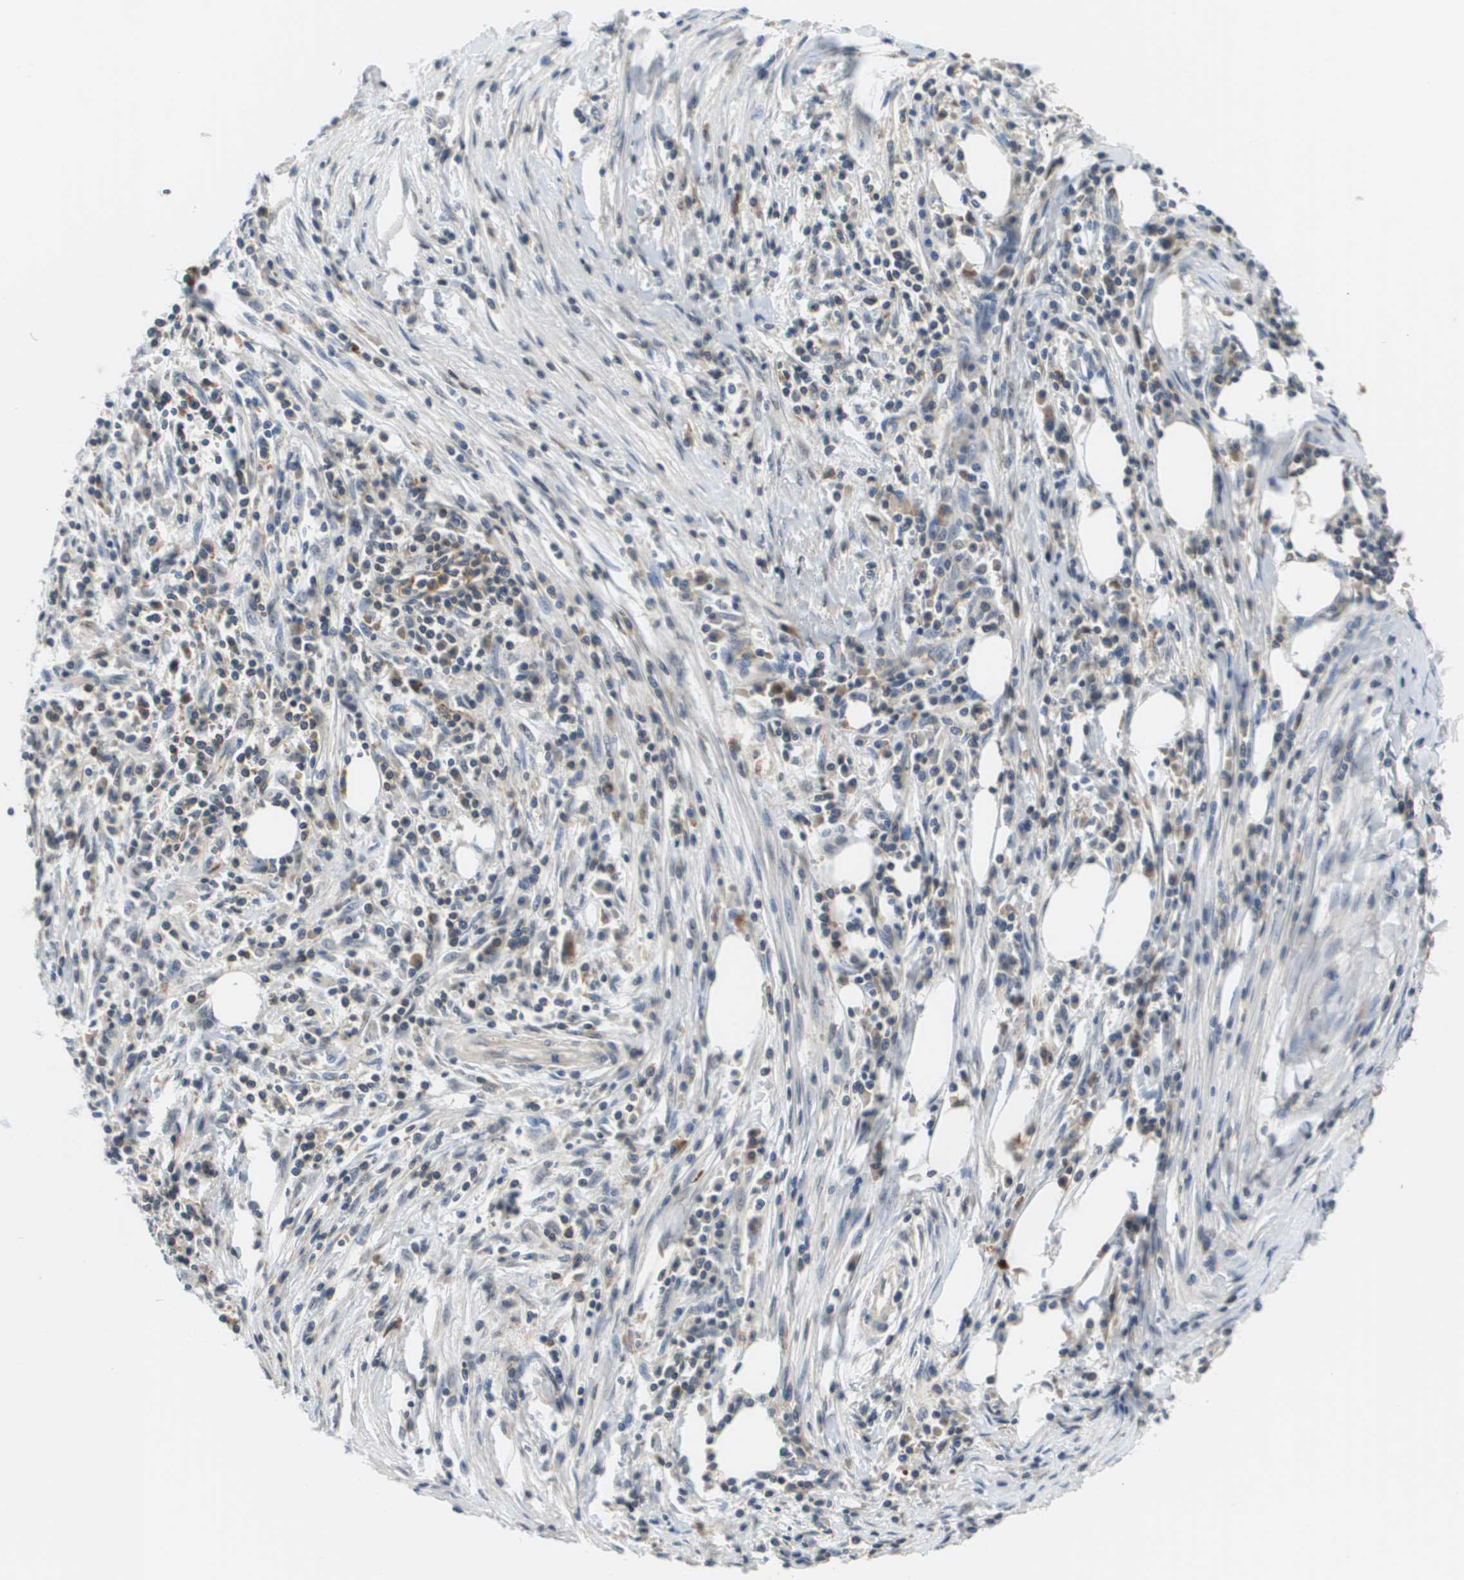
{"staining": {"intensity": "negative", "quantity": "none", "location": "none"}, "tissue": "pancreatic cancer", "cell_type": "Tumor cells", "image_type": "cancer", "snomed": [{"axis": "morphology", "description": "Adenocarcinoma, NOS"}, {"axis": "topography", "description": "Pancreas"}], "caption": "Tumor cells are negative for brown protein staining in pancreatic cancer (adenocarcinoma). (DAB immunohistochemistry (IHC), high magnification).", "gene": "KCNQ5", "patient": {"sex": "female", "age": 70}}